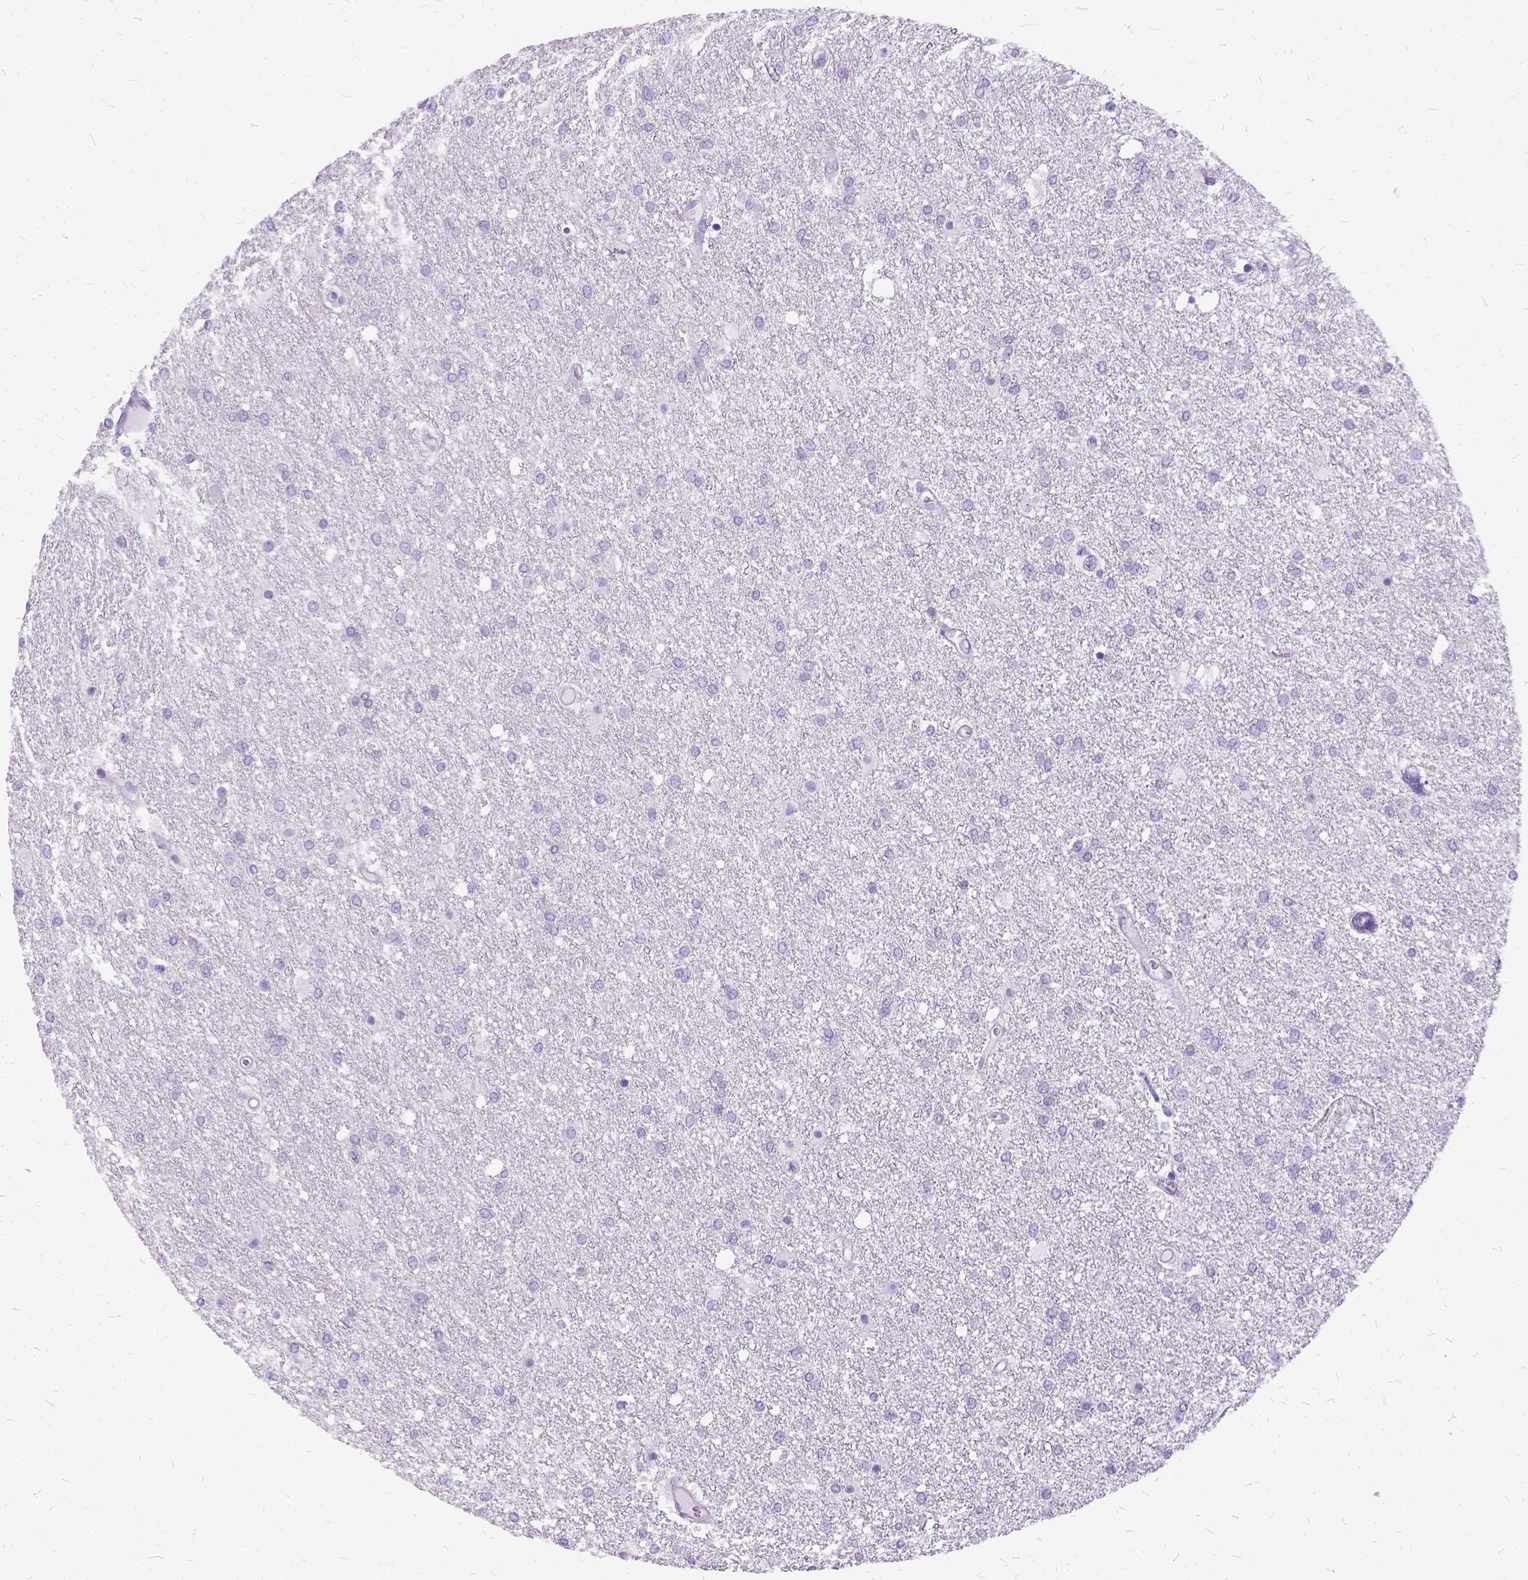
{"staining": {"intensity": "negative", "quantity": "none", "location": "none"}, "tissue": "glioma", "cell_type": "Tumor cells", "image_type": "cancer", "snomed": [{"axis": "morphology", "description": "Glioma, malignant, High grade"}, {"axis": "topography", "description": "Brain"}], "caption": "Glioma was stained to show a protein in brown. There is no significant staining in tumor cells.", "gene": "FDX1", "patient": {"sex": "female", "age": 61}}